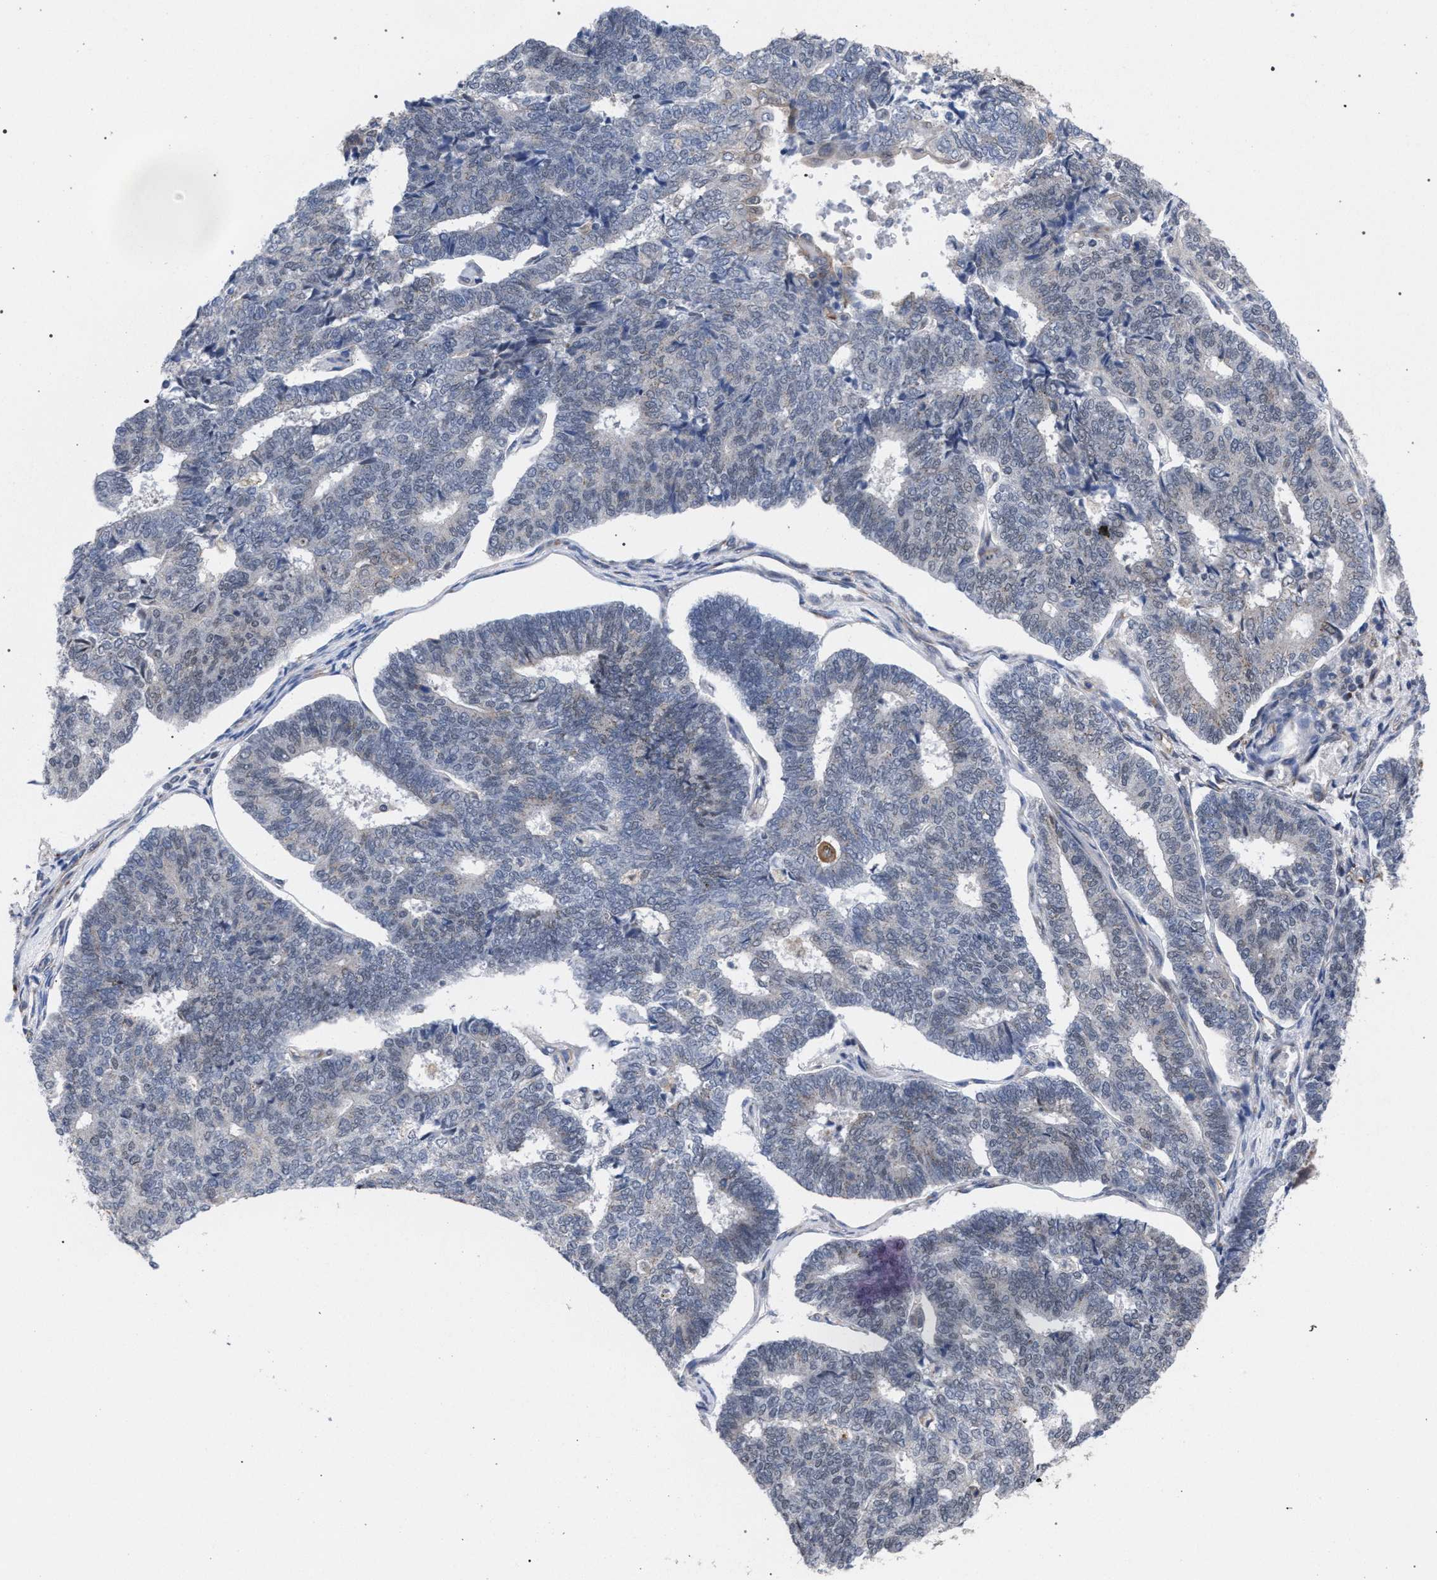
{"staining": {"intensity": "weak", "quantity": "<25%", "location": "cytoplasmic/membranous"}, "tissue": "endometrial cancer", "cell_type": "Tumor cells", "image_type": "cancer", "snomed": [{"axis": "morphology", "description": "Adenocarcinoma, NOS"}, {"axis": "topography", "description": "Endometrium"}], "caption": "Tumor cells show no significant protein staining in endometrial cancer. (DAB (3,3'-diaminobenzidine) immunohistochemistry visualized using brightfield microscopy, high magnification).", "gene": "GOLGA2", "patient": {"sex": "female", "age": 70}}